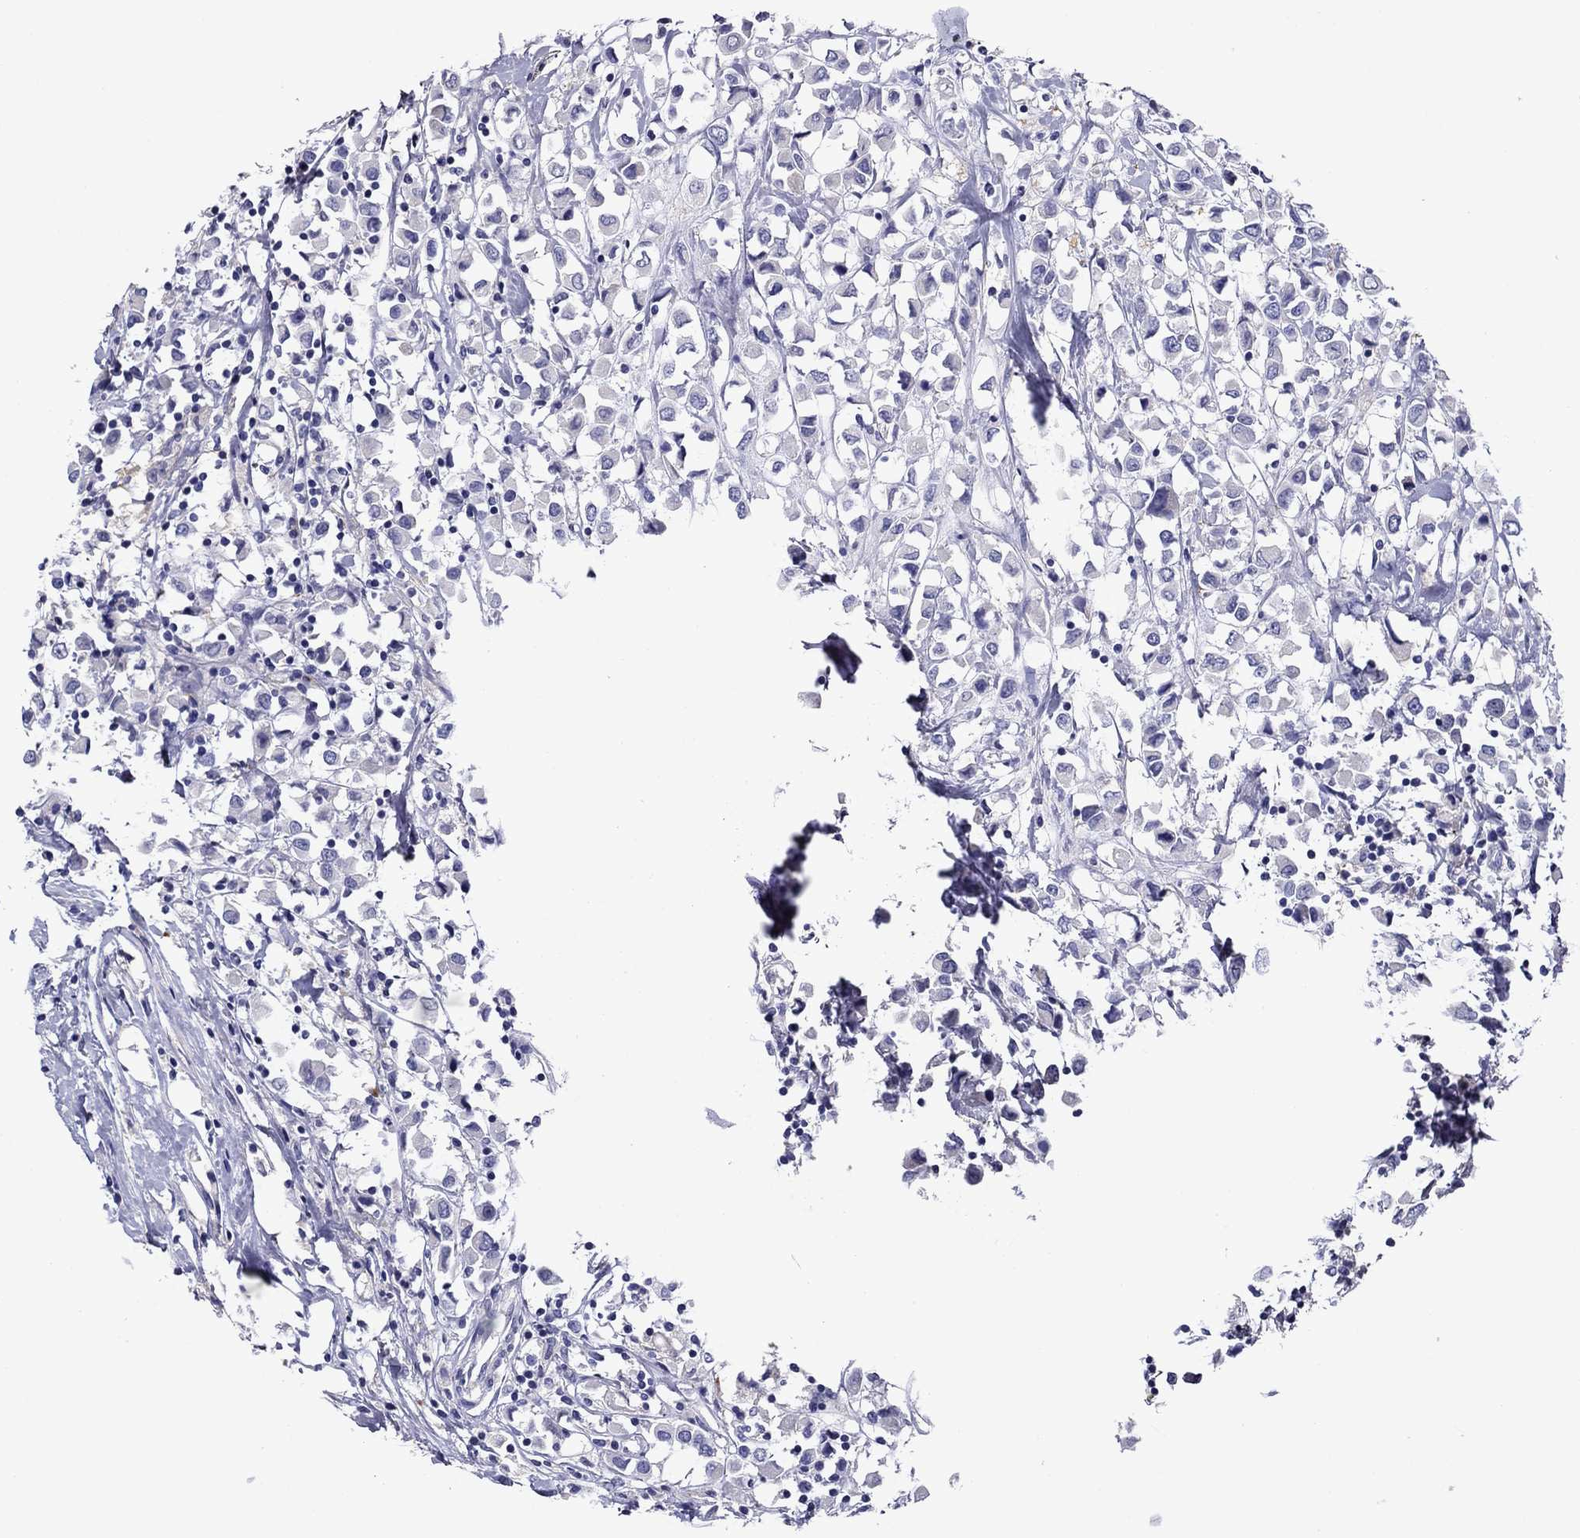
{"staining": {"intensity": "negative", "quantity": "none", "location": "none"}, "tissue": "breast cancer", "cell_type": "Tumor cells", "image_type": "cancer", "snomed": [{"axis": "morphology", "description": "Duct carcinoma"}, {"axis": "topography", "description": "Breast"}], "caption": "Immunohistochemical staining of human breast intraductal carcinoma exhibits no significant staining in tumor cells. (DAB (3,3'-diaminobenzidine) immunohistochemistry (IHC), high magnification).", "gene": "CNDP1", "patient": {"sex": "female", "age": 61}}